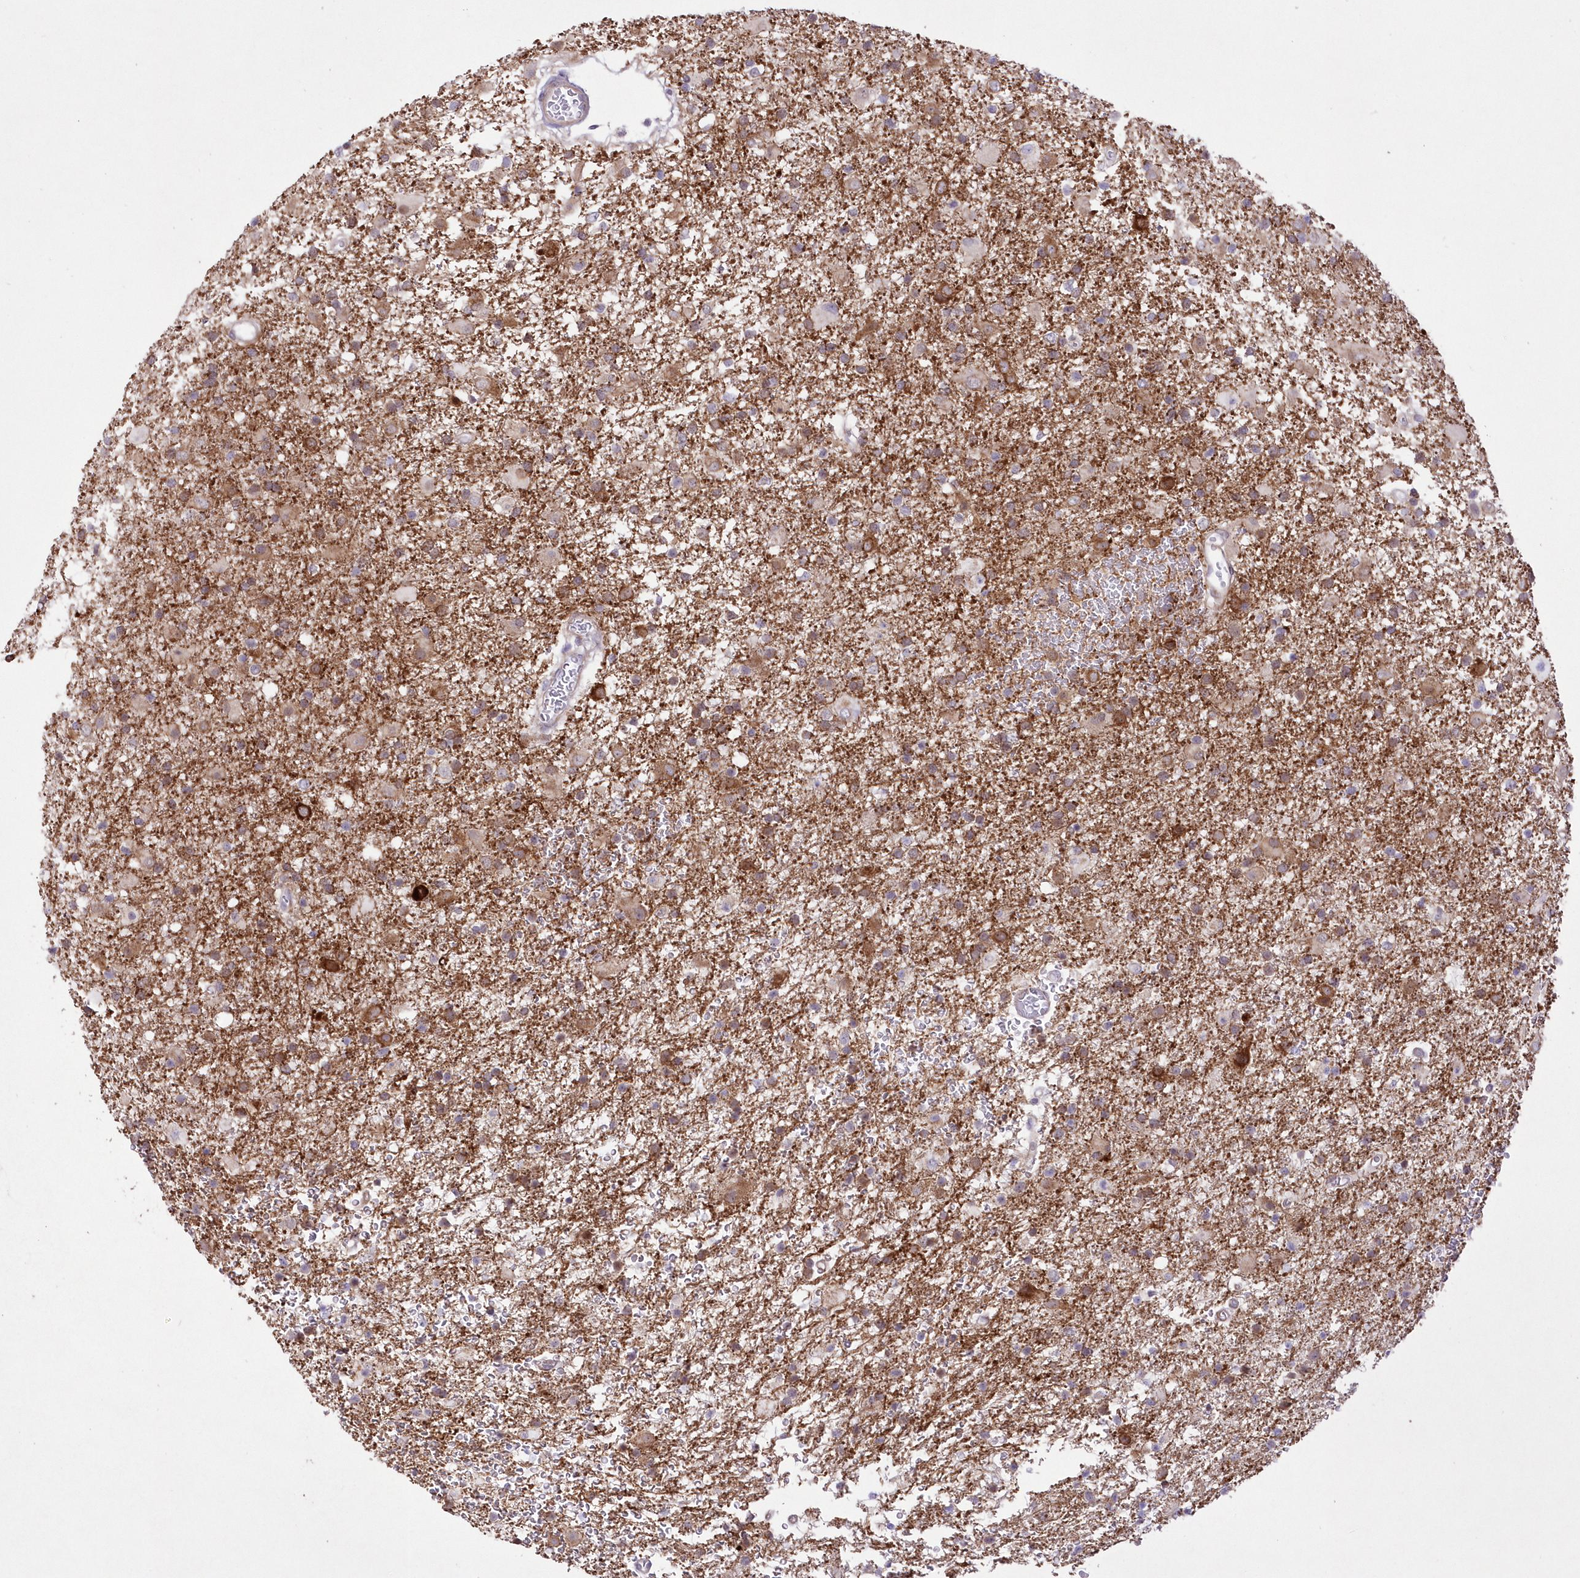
{"staining": {"intensity": "moderate", "quantity": "<25%", "location": "cytoplasmic/membranous"}, "tissue": "glioma", "cell_type": "Tumor cells", "image_type": "cancer", "snomed": [{"axis": "morphology", "description": "Glioma, malignant, Low grade"}, {"axis": "topography", "description": "Brain"}], "caption": "Low-grade glioma (malignant) was stained to show a protein in brown. There is low levels of moderate cytoplasmic/membranous positivity in approximately <25% of tumor cells.", "gene": "FAM241B", "patient": {"sex": "male", "age": 65}}